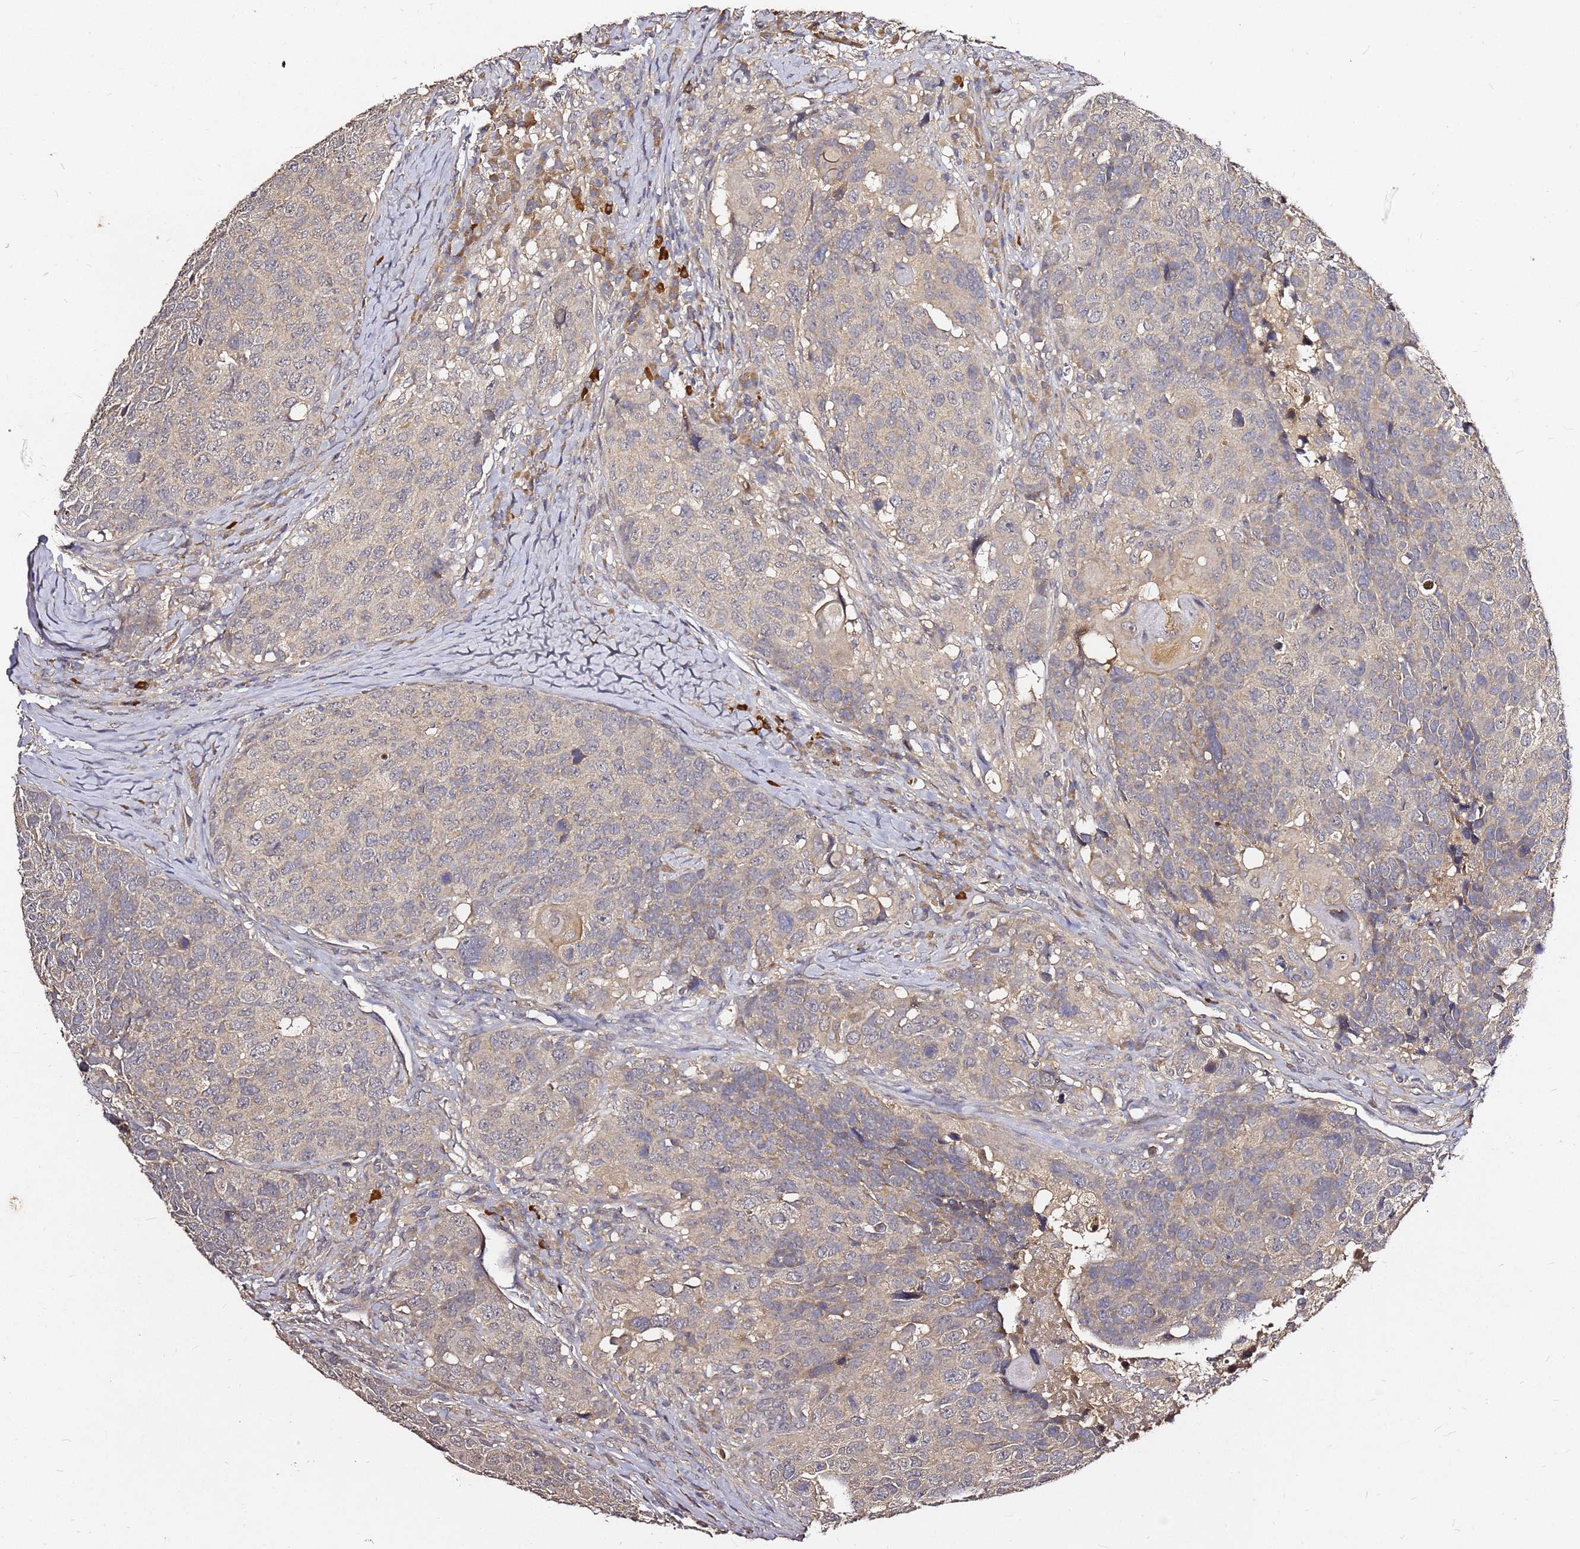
{"staining": {"intensity": "weak", "quantity": "<25%", "location": "cytoplasmic/membranous"}, "tissue": "head and neck cancer", "cell_type": "Tumor cells", "image_type": "cancer", "snomed": [{"axis": "morphology", "description": "Squamous cell carcinoma, NOS"}, {"axis": "topography", "description": "Head-Neck"}], "caption": "This is a image of immunohistochemistry (IHC) staining of head and neck squamous cell carcinoma, which shows no staining in tumor cells.", "gene": "C6orf136", "patient": {"sex": "male", "age": 66}}